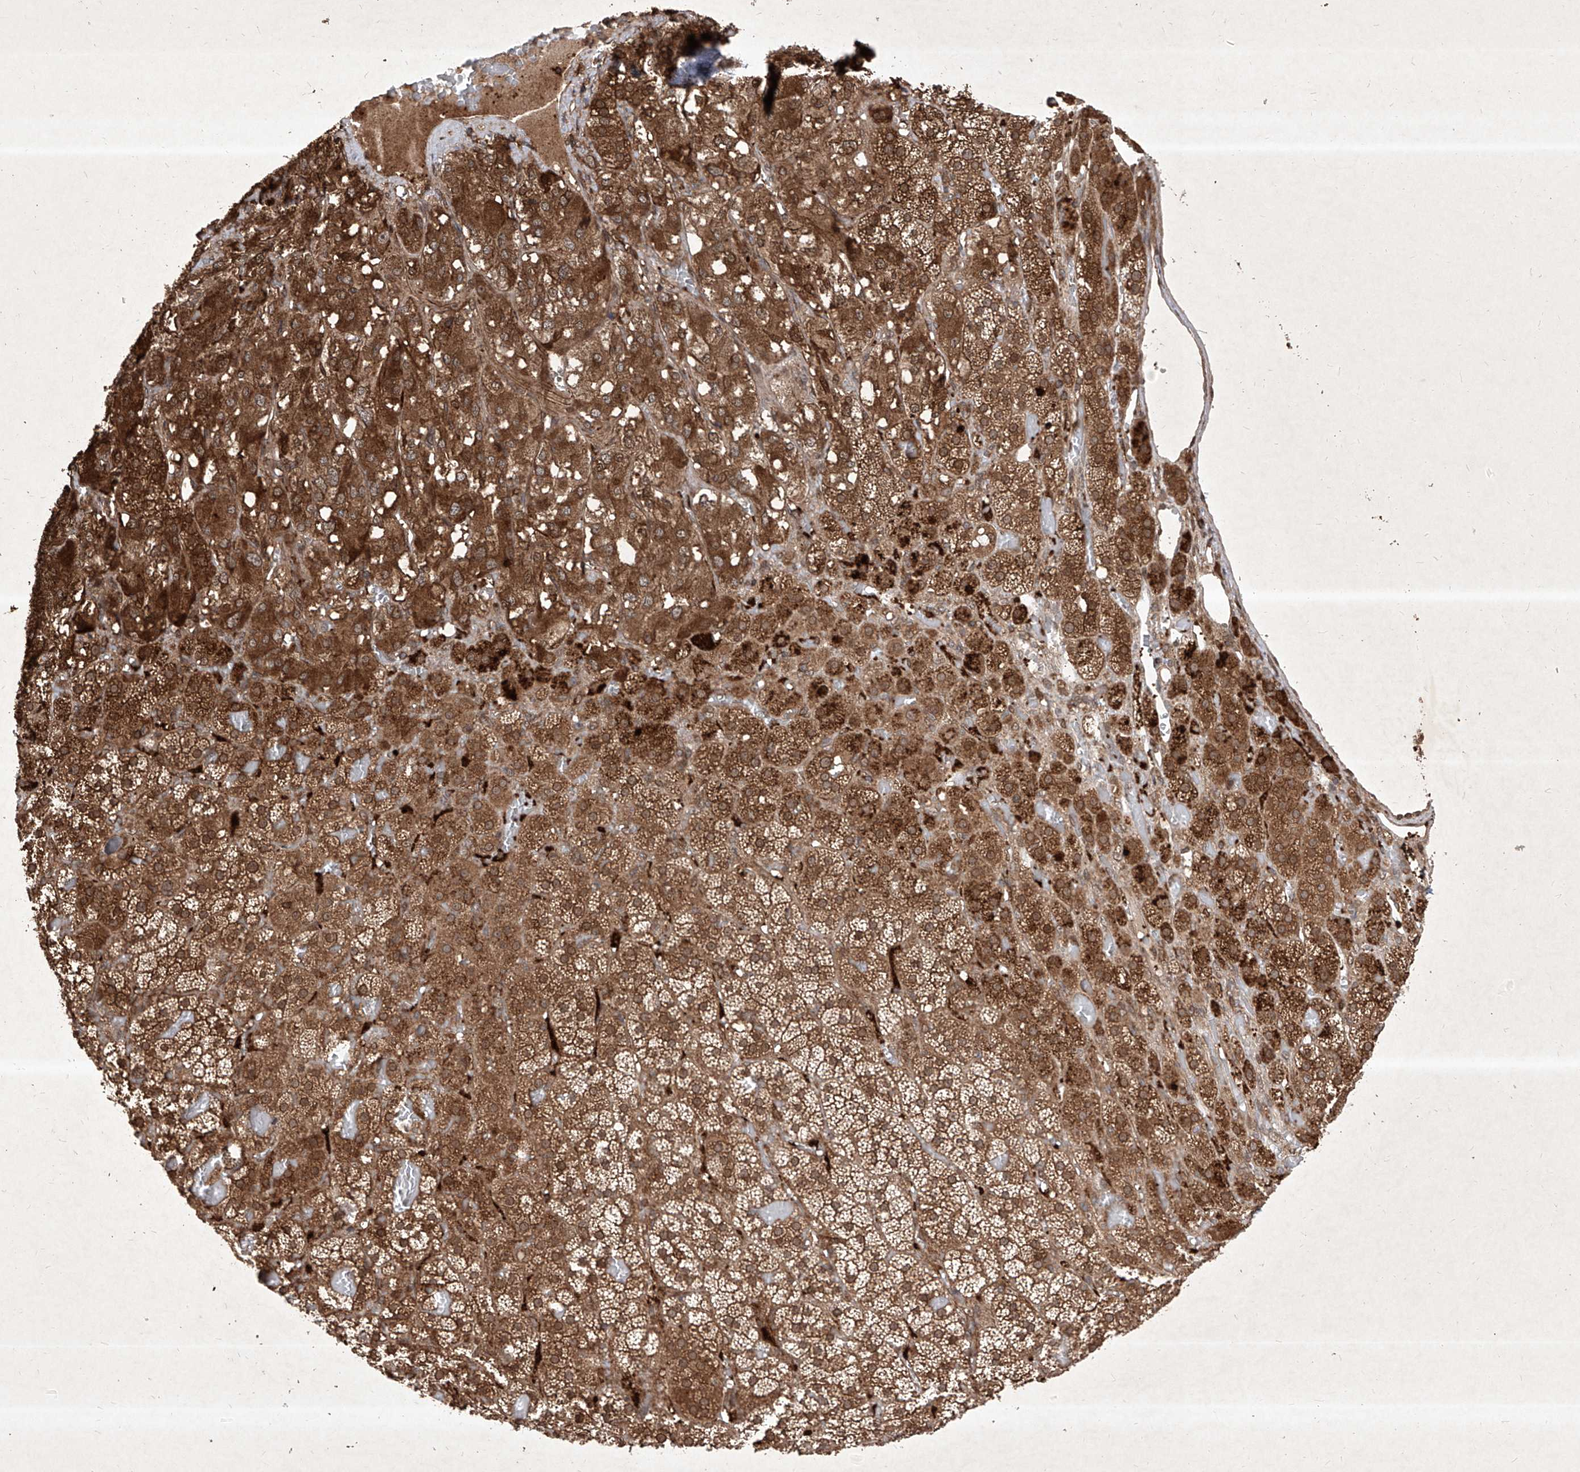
{"staining": {"intensity": "strong", "quantity": ">75%", "location": "cytoplasmic/membranous,nuclear"}, "tissue": "adrenal gland", "cell_type": "Glandular cells", "image_type": "normal", "snomed": [{"axis": "morphology", "description": "Normal tissue, NOS"}, {"axis": "topography", "description": "Adrenal gland"}], "caption": "Human adrenal gland stained with a brown dye exhibits strong cytoplasmic/membranous,nuclear positive staining in about >75% of glandular cells.", "gene": "MAGED2", "patient": {"sex": "female", "age": 59}}